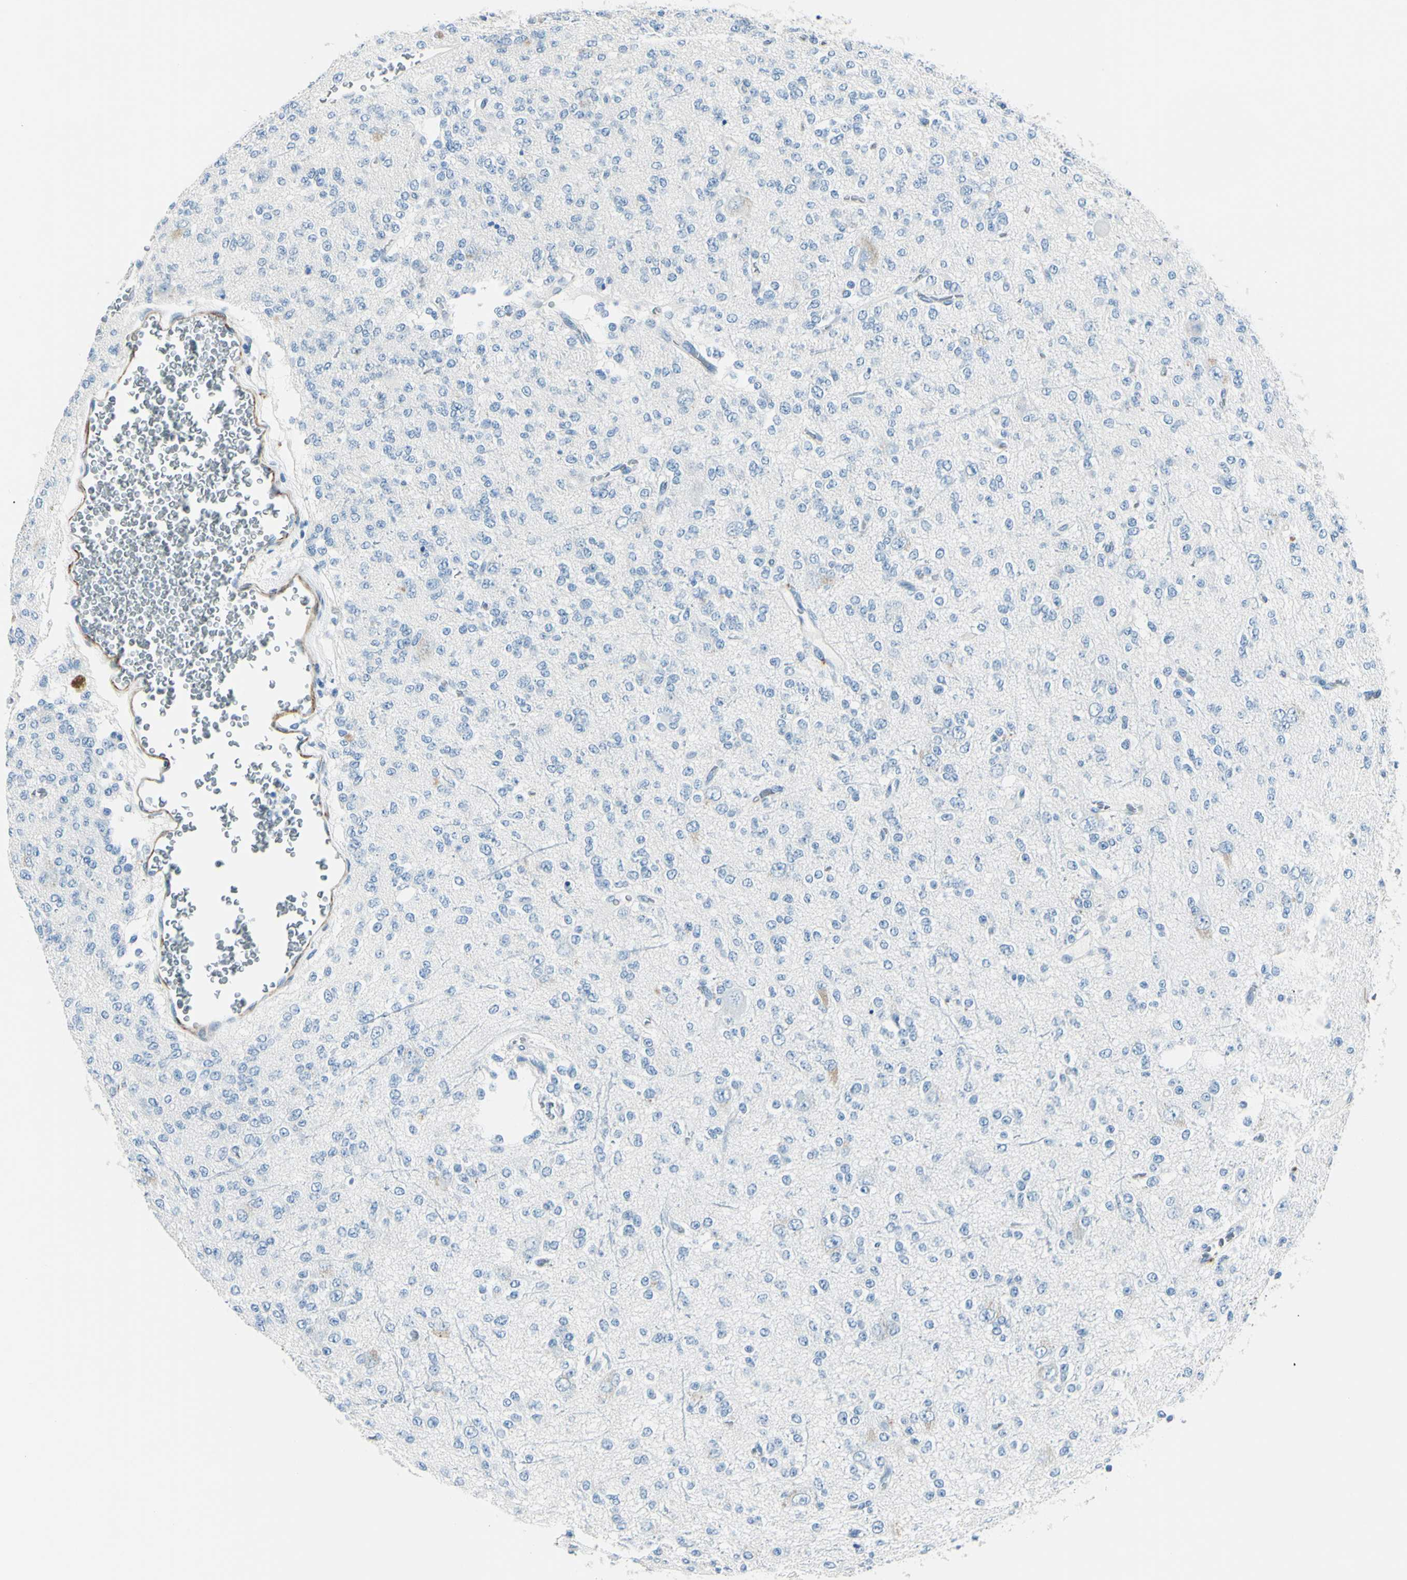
{"staining": {"intensity": "negative", "quantity": "none", "location": "none"}, "tissue": "glioma", "cell_type": "Tumor cells", "image_type": "cancer", "snomed": [{"axis": "morphology", "description": "Glioma, malignant, Low grade"}, {"axis": "topography", "description": "Brain"}], "caption": "This is an immunohistochemistry (IHC) micrograph of glioma. There is no expression in tumor cells.", "gene": "CDH15", "patient": {"sex": "male", "age": 38}}